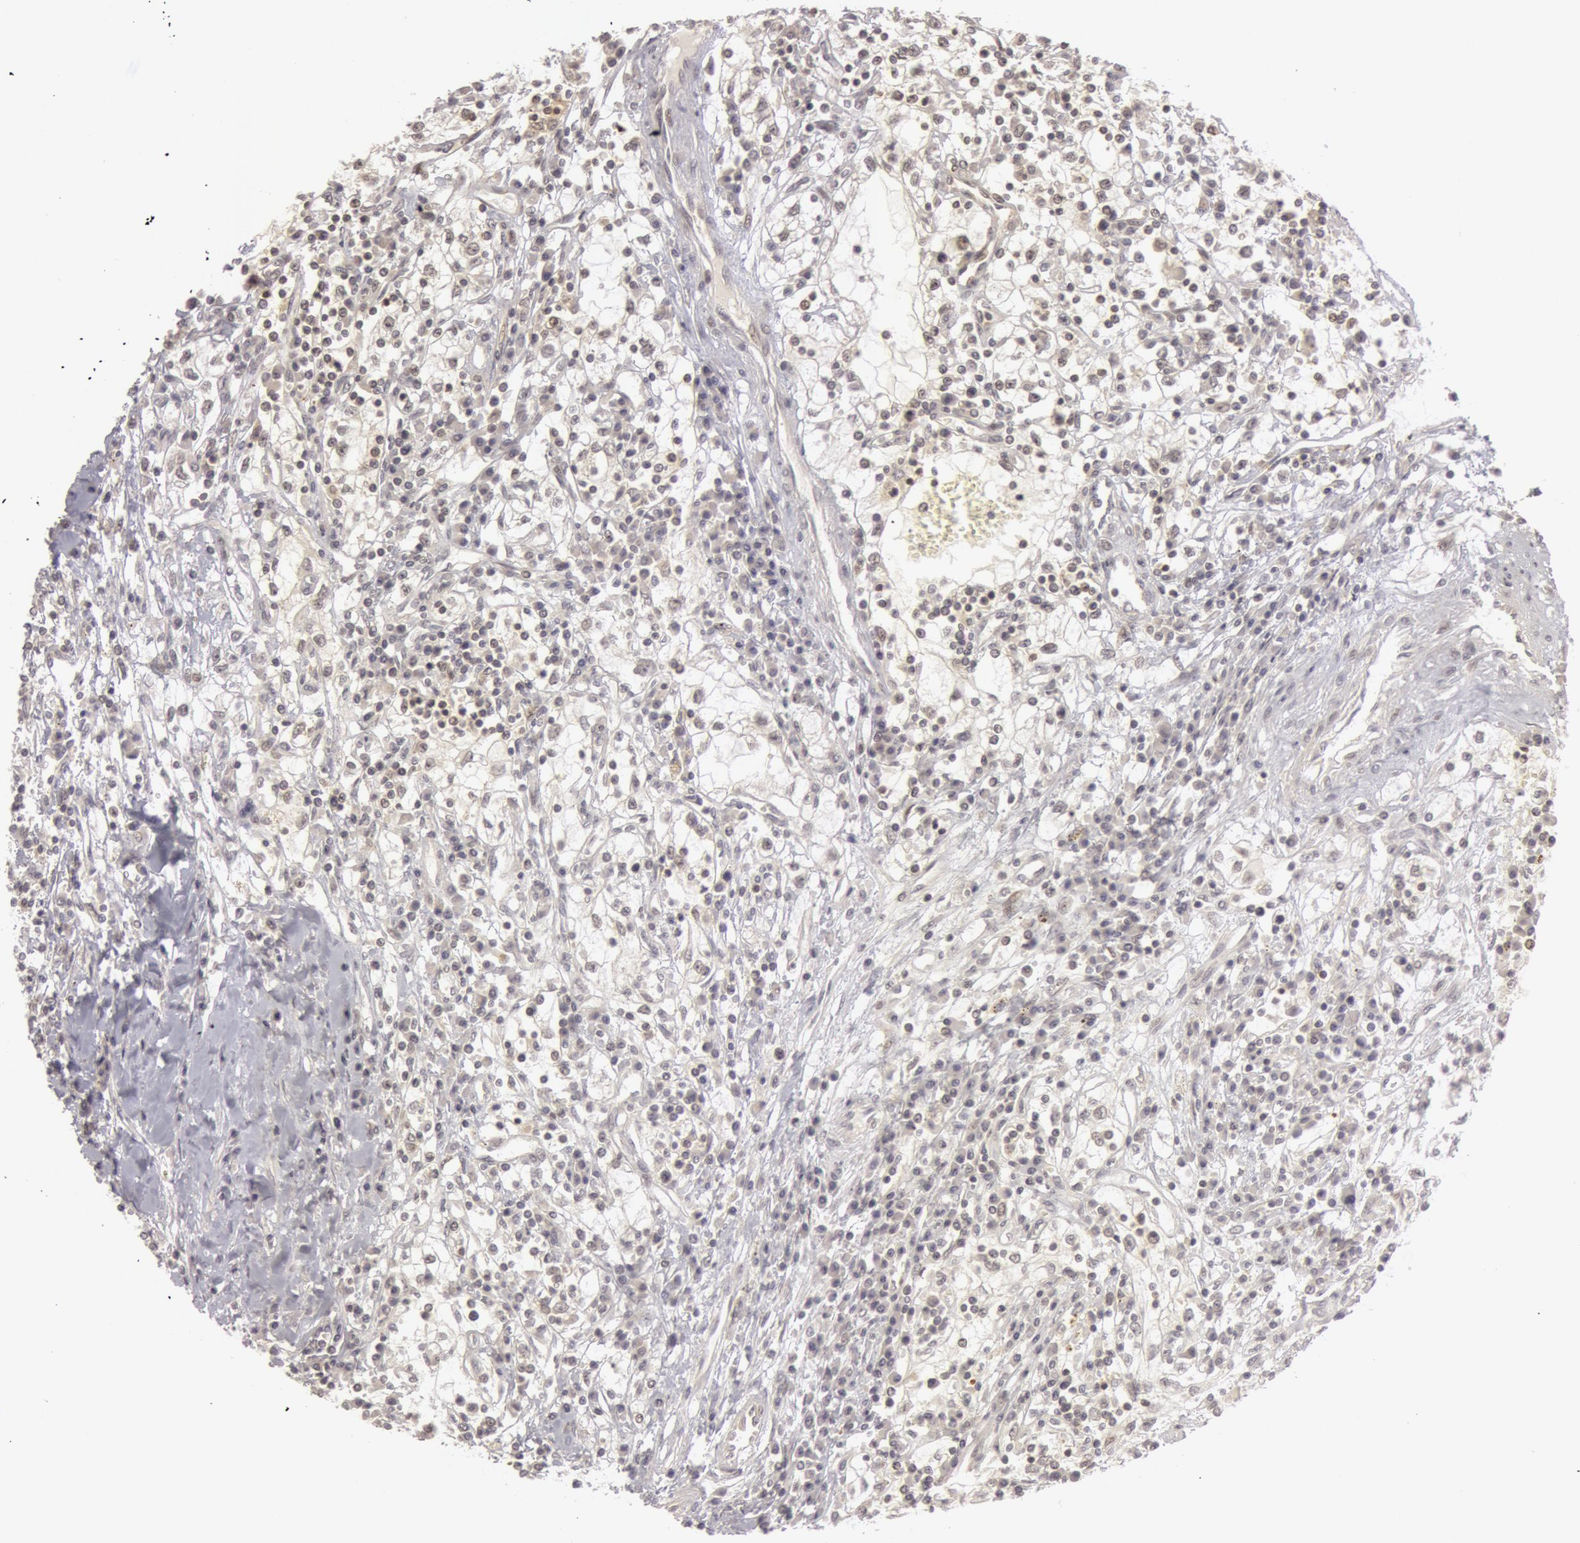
{"staining": {"intensity": "negative", "quantity": "none", "location": "none"}, "tissue": "renal cancer", "cell_type": "Tumor cells", "image_type": "cancer", "snomed": [{"axis": "morphology", "description": "Adenocarcinoma, NOS"}, {"axis": "topography", "description": "Kidney"}], "caption": "High magnification brightfield microscopy of adenocarcinoma (renal) stained with DAB (brown) and counterstained with hematoxylin (blue): tumor cells show no significant expression.", "gene": "OASL", "patient": {"sex": "male", "age": 82}}